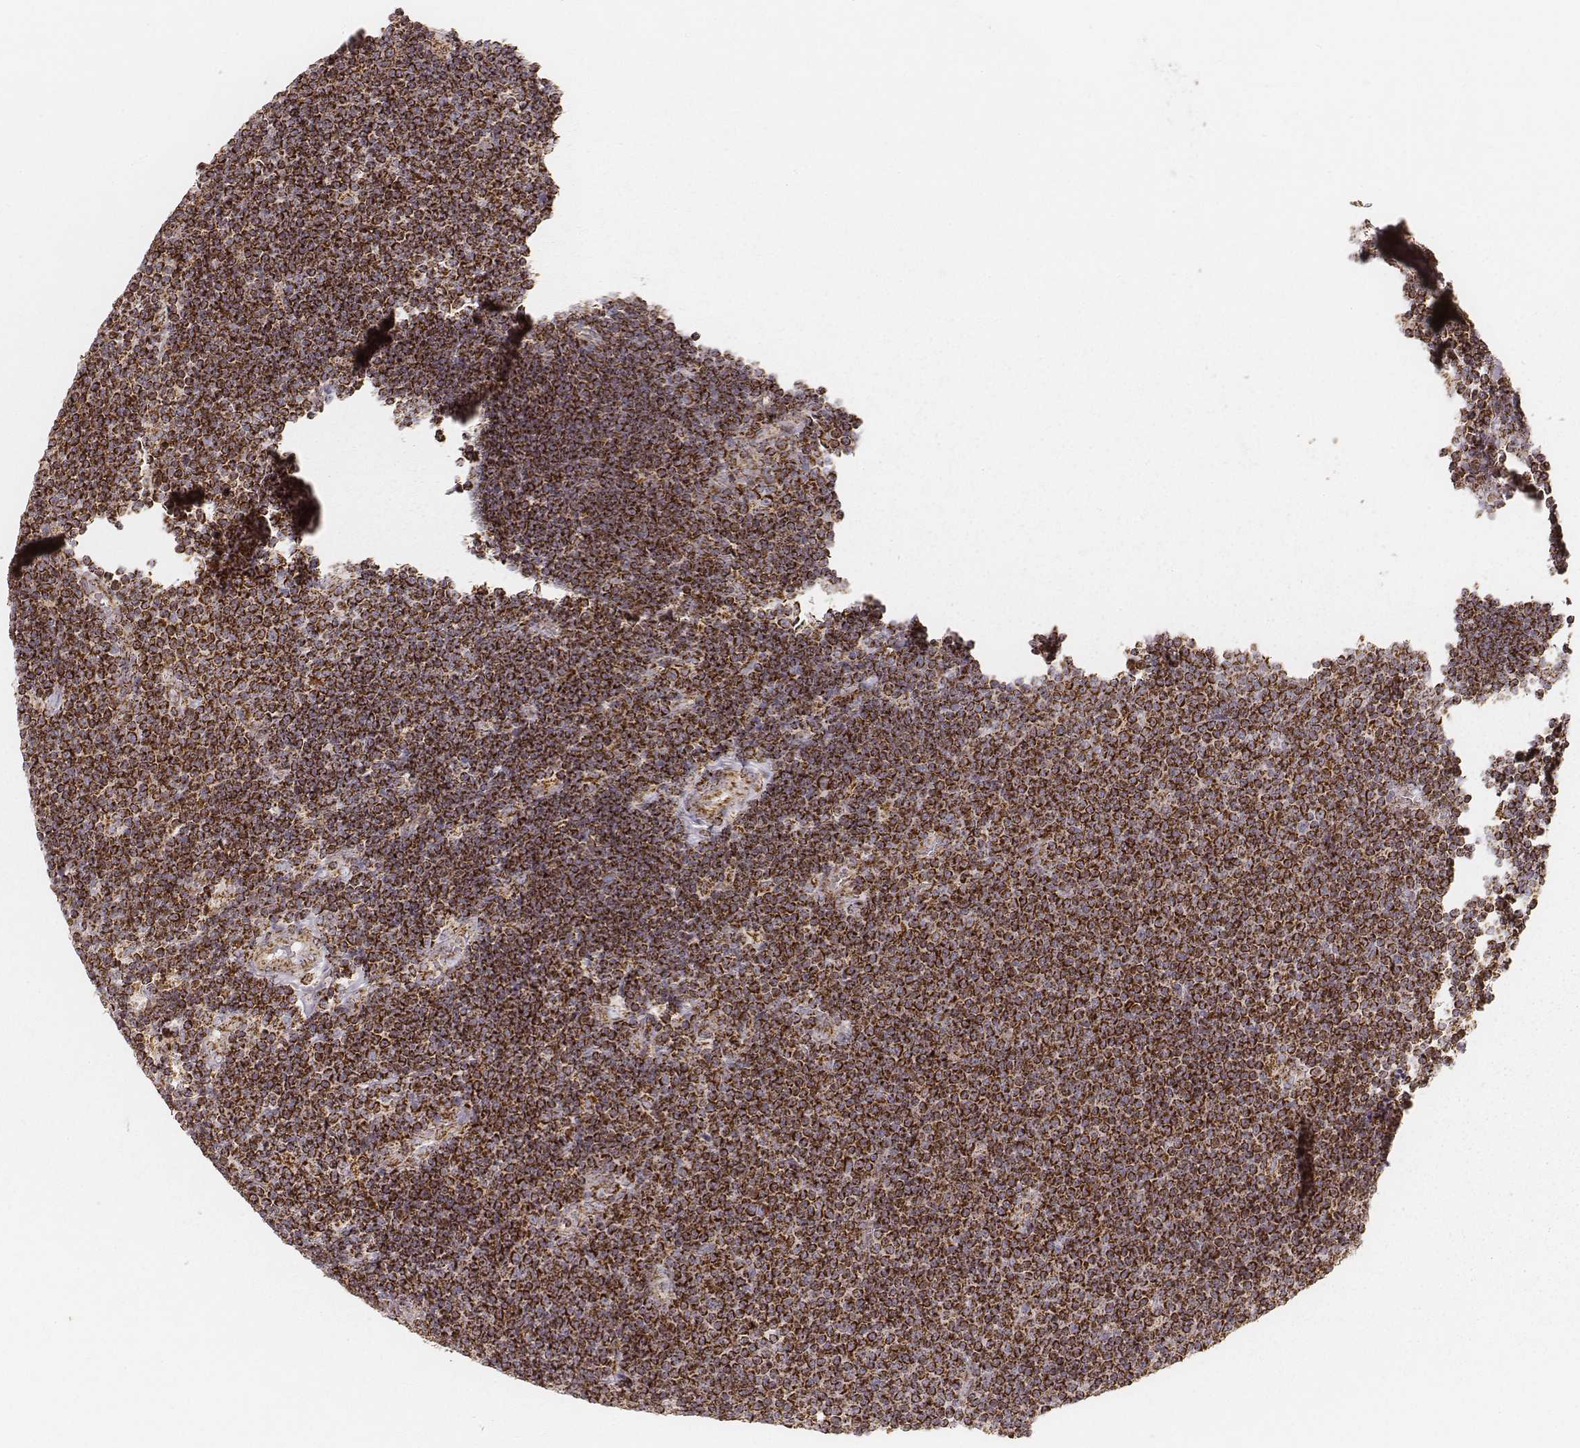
{"staining": {"intensity": "strong", "quantity": ">75%", "location": "cytoplasmic/membranous"}, "tissue": "lymphoma", "cell_type": "Tumor cells", "image_type": "cancer", "snomed": [{"axis": "morphology", "description": "Malignant lymphoma, non-Hodgkin's type, Low grade"}, {"axis": "topography", "description": "Brain"}], "caption": "Tumor cells demonstrate strong cytoplasmic/membranous expression in about >75% of cells in malignant lymphoma, non-Hodgkin's type (low-grade). The staining is performed using DAB (3,3'-diaminobenzidine) brown chromogen to label protein expression. The nuclei are counter-stained blue using hematoxylin.", "gene": "CS", "patient": {"sex": "female", "age": 66}}